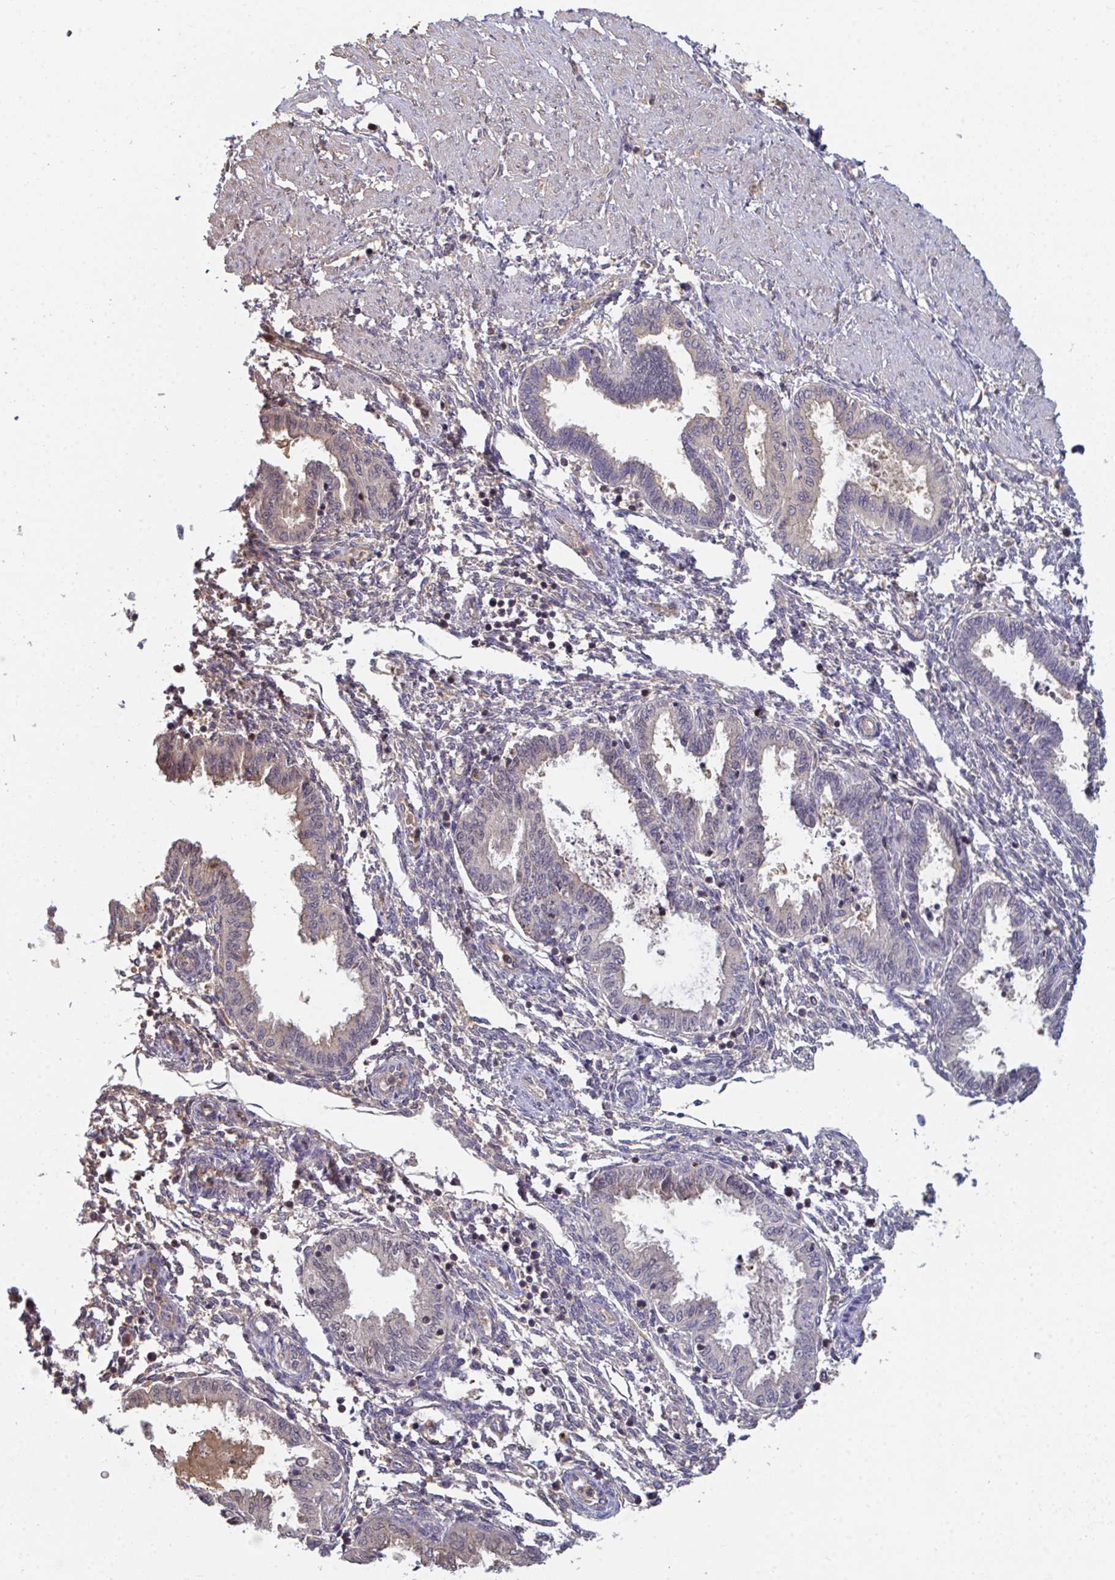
{"staining": {"intensity": "weak", "quantity": "25%-75%", "location": "cytoplasmic/membranous"}, "tissue": "endometrium", "cell_type": "Cells in endometrial stroma", "image_type": "normal", "snomed": [{"axis": "morphology", "description": "Normal tissue, NOS"}, {"axis": "topography", "description": "Endometrium"}], "caption": "IHC micrograph of normal human endometrium stained for a protein (brown), which reveals low levels of weak cytoplasmic/membranous staining in about 25%-75% of cells in endometrial stroma.", "gene": "TTC9C", "patient": {"sex": "female", "age": 33}}